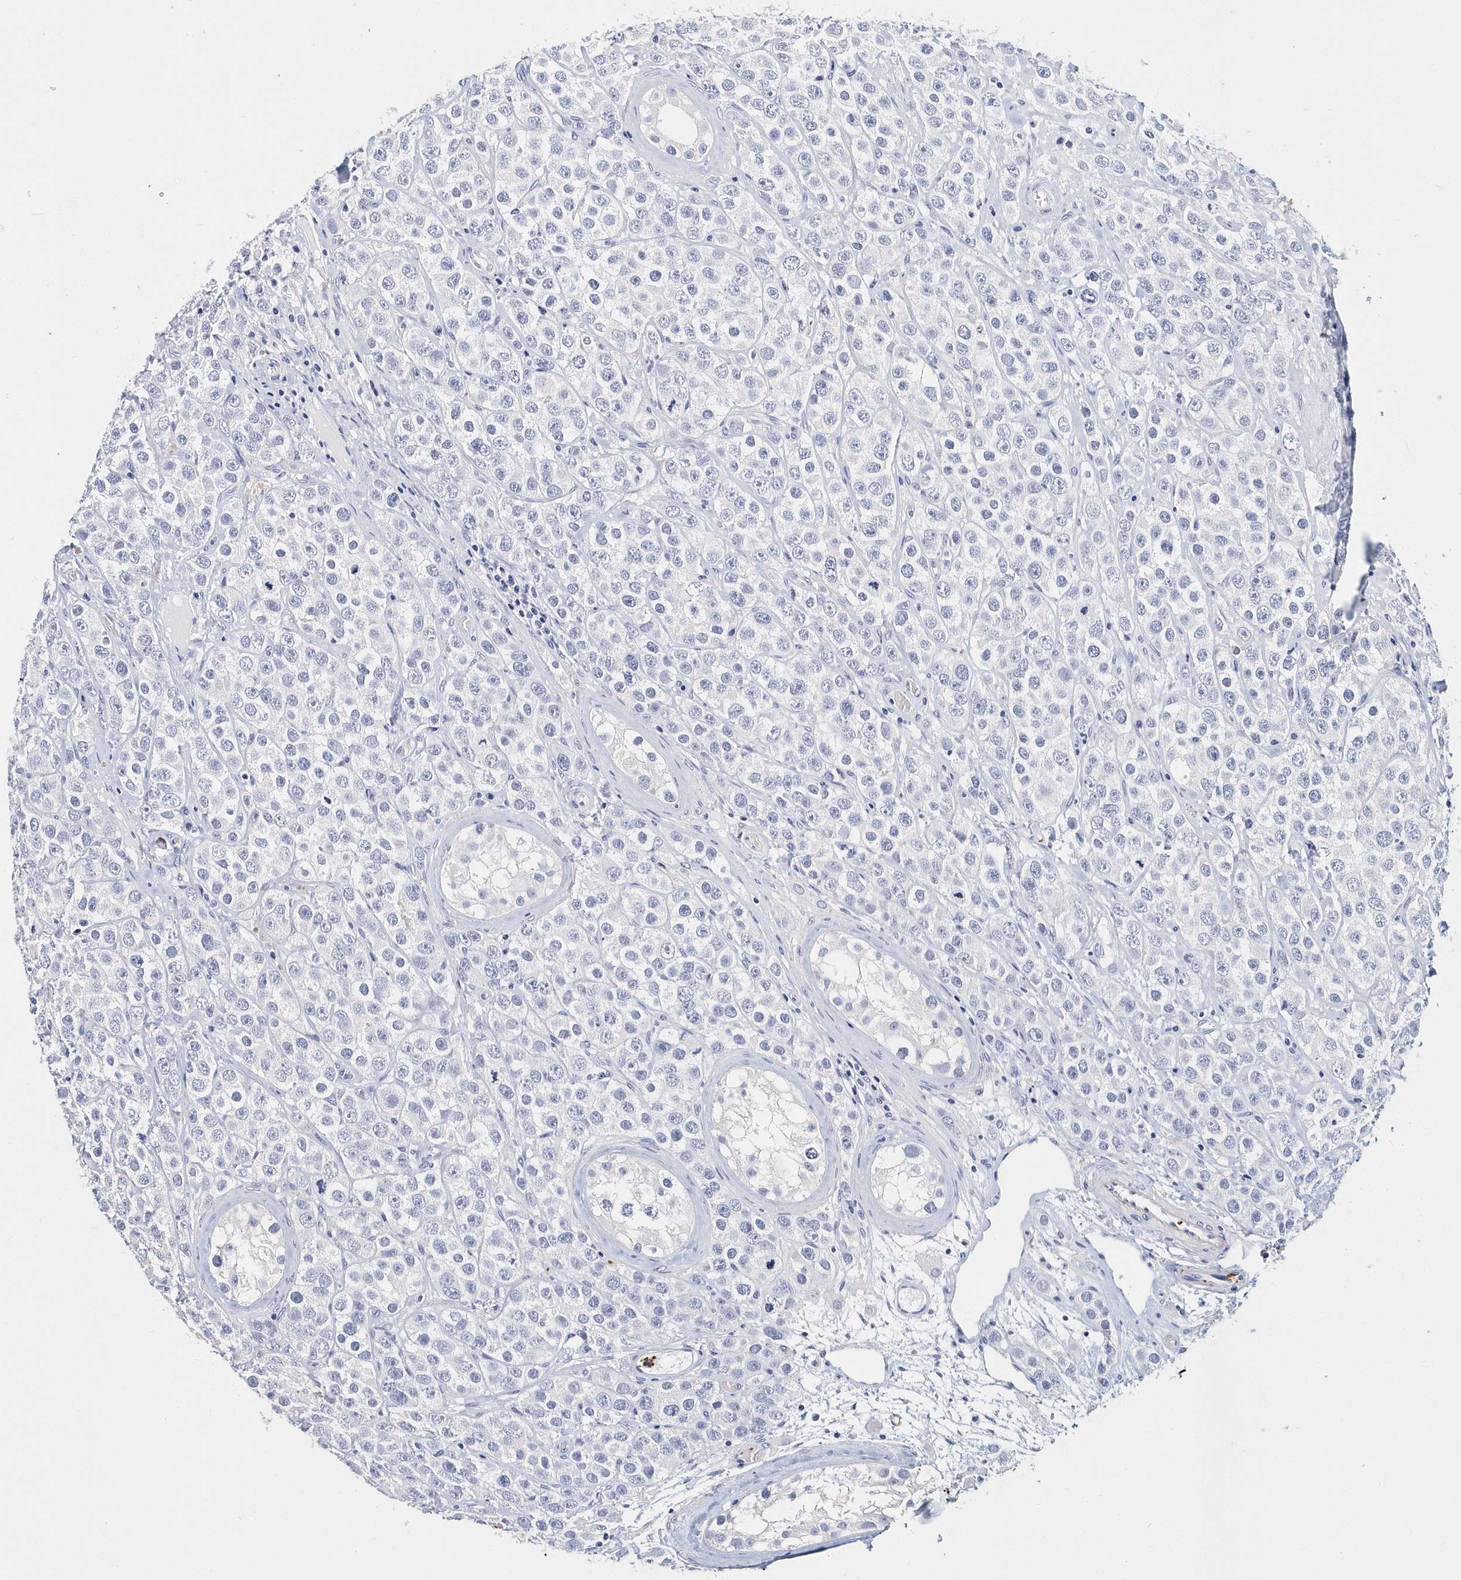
{"staining": {"intensity": "negative", "quantity": "none", "location": "none"}, "tissue": "testis cancer", "cell_type": "Tumor cells", "image_type": "cancer", "snomed": [{"axis": "morphology", "description": "Seminoma, NOS"}, {"axis": "topography", "description": "Testis"}], "caption": "The immunohistochemistry photomicrograph has no significant positivity in tumor cells of testis cancer (seminoma) tissue.", "gene": "ITGA2B", "patient": {"sex": "male", "age": 28}}